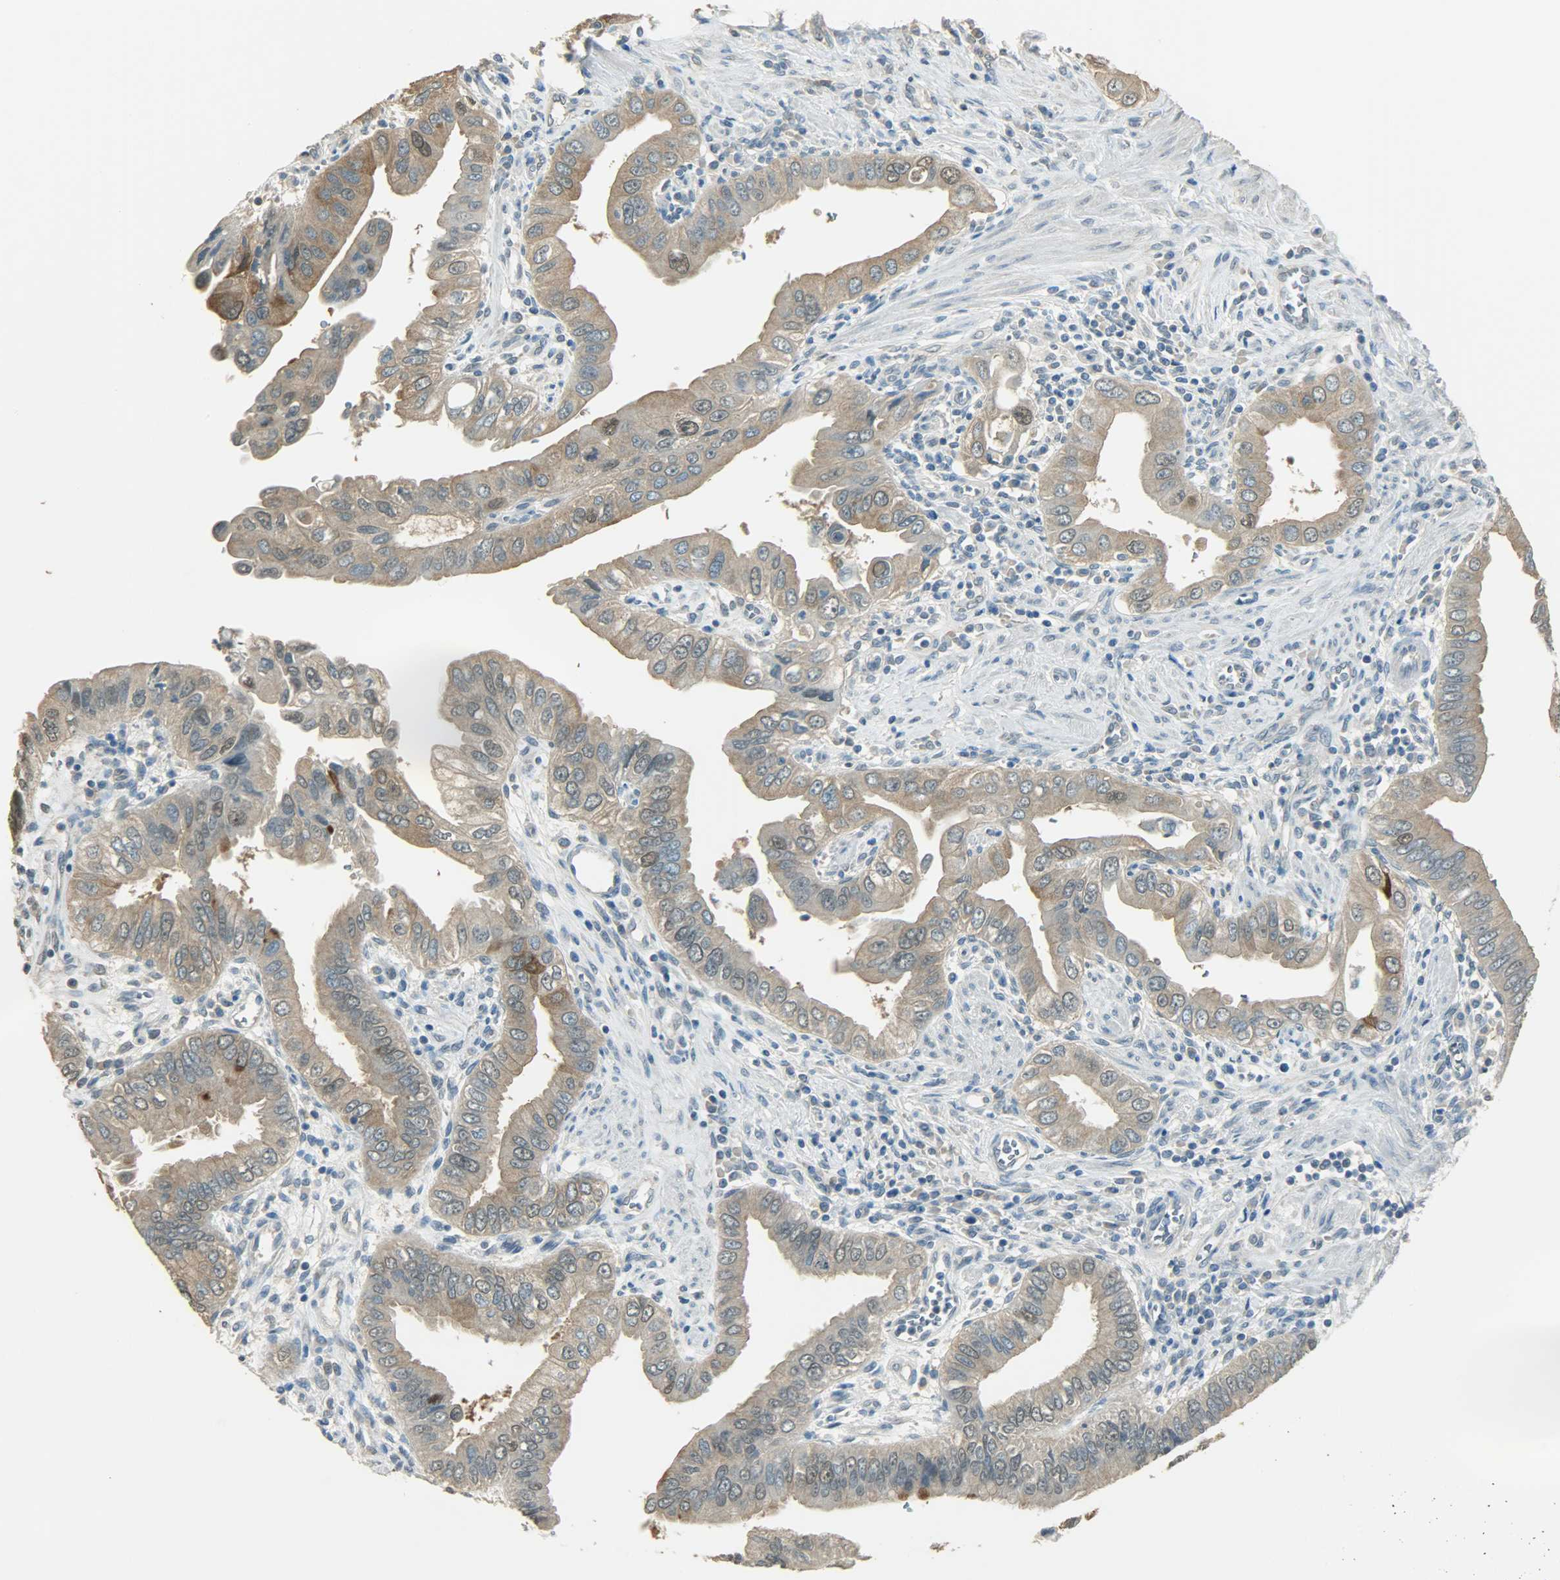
{"staining": {"intensity": "weak", "quantity": "25%-75%", "location": "cytoplasmic/membranous"}, "tissue": "pancreatic cancer", "cell_type": "Tumor cells", "image_type": "cancer", "snomed": [{"axis": "morphology", "description": "Normal tissue, NOS"}, {"axis": "topography", "description": "Lymph node"}], "caption": "Brown immunohistochemical staining in pancreatic cancer exhibits weak cytoplasmic/membranous staining in about 25%-75% of tumor cells. Nuclei are stained in blue.", "gene": "PRMT5", "patient": {"sex": "male", "age": 50}}